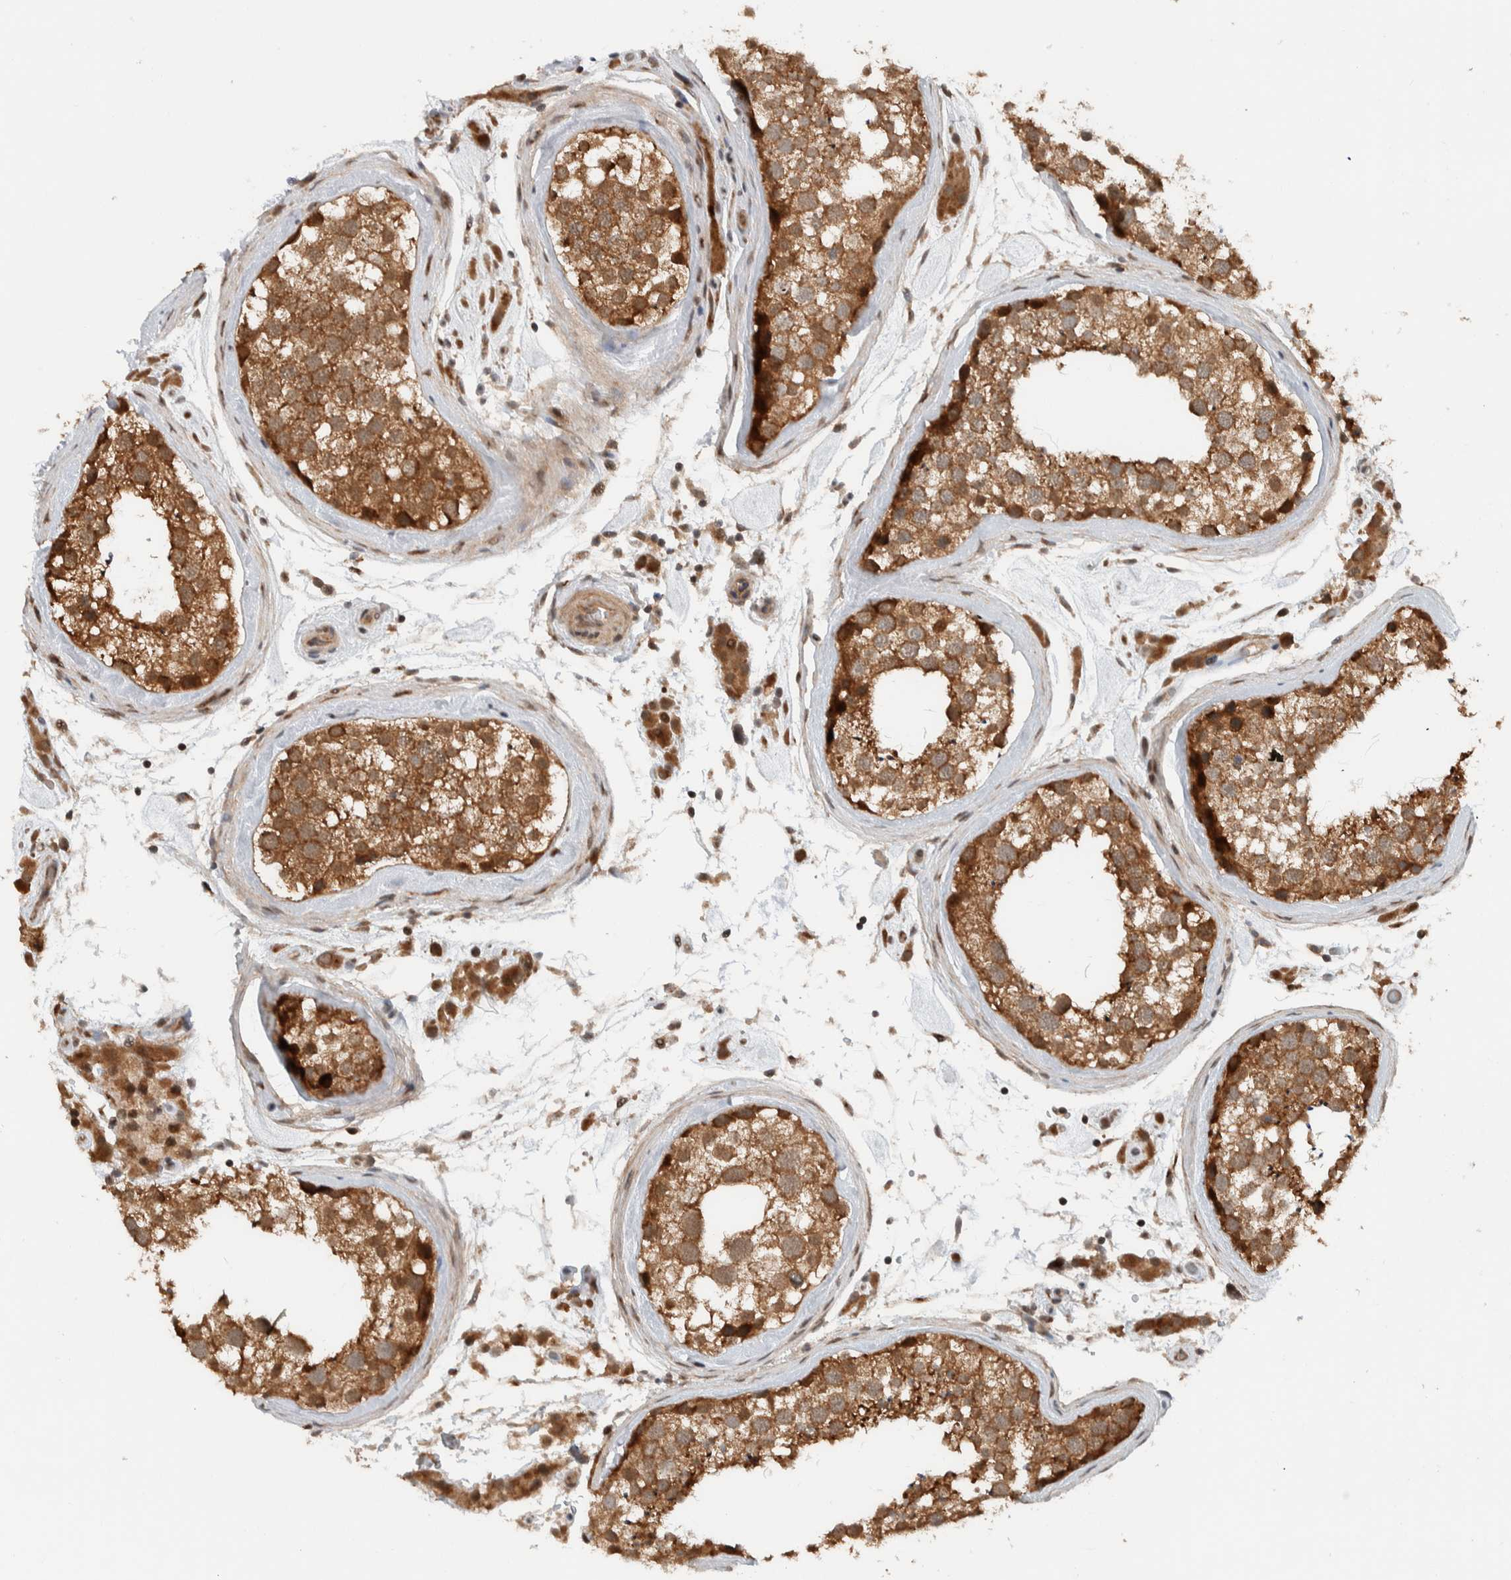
{"staining": {"intensity": "moderate", "quantity": ">75%", "location": "cytoplasmic/membranous"}, "tissue": "testis", "cell_type": "Cells in seminiferous ducts", "image_type": "normal", "snomed": [{"axis": "morphology", "description": "Normal tissue, NOS"}, {"axis": "topography", "description": "Testis"}], "caption": "High-power microscopy captured an IHC photomicrograph of normal testis, revealing moderate cytoplasmic/membranous staining in approximately >75% of cells in seminiferous ducts. (IHC, brightfield microscopy, high magnification).", "gene": "KLHL6", "patient": {"sex": "male", "age": 46}}